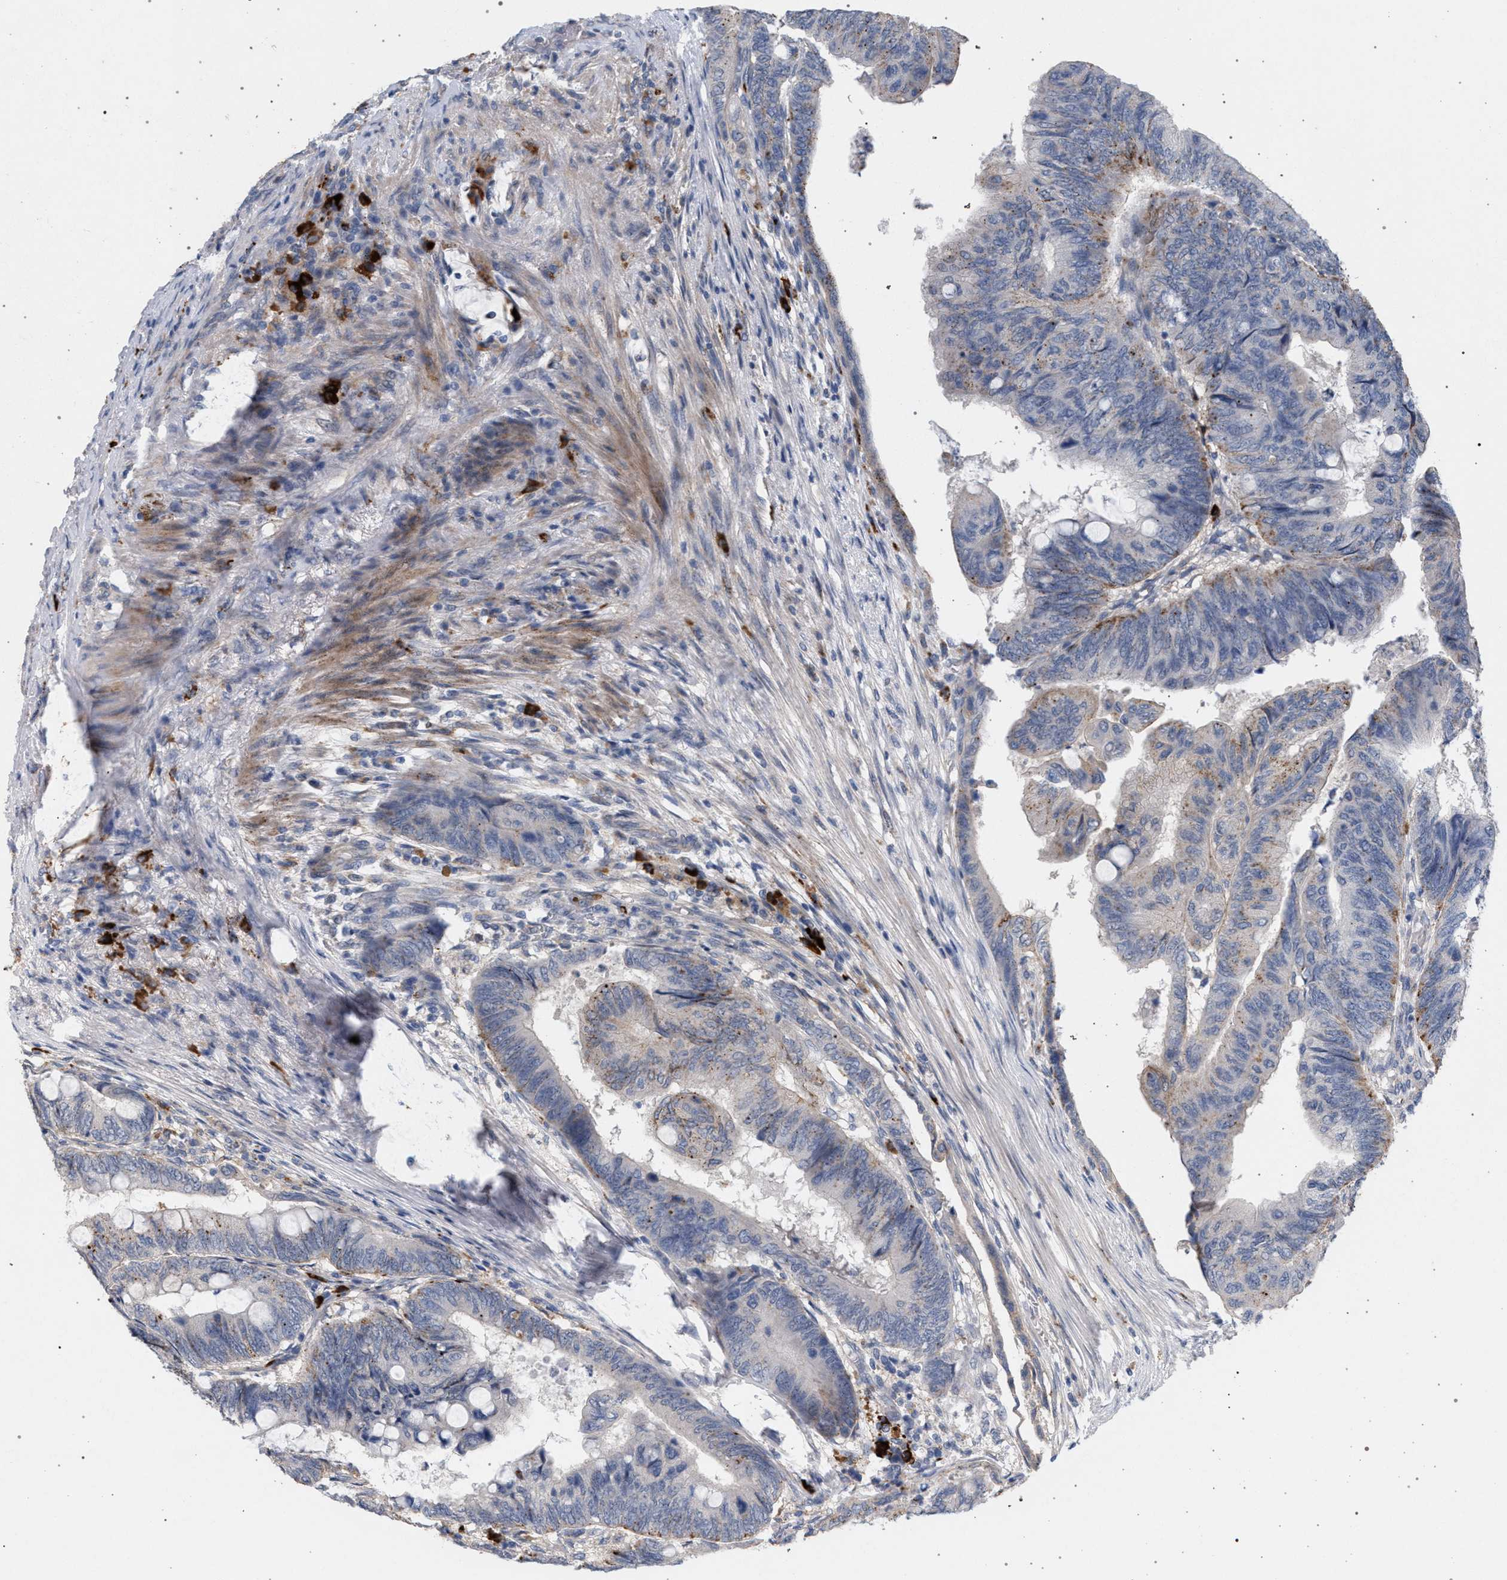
{"staining": {"intensity": "moderate", "quantity": "<25%", "location": "cytoplasmic/membranous"}, "tissue": "colorectal cancer", "cell_type": "Tumor cells", "image_type": "cancer", "snomed": [{"axis": "morphology", "description": "Normal tissue, NOS"}, {"axis": "morphology", "description": "Adenocarcinoma, NOS"}, {"axis": "topography", "description": "Rectum"}, {"axis": "topography", "description": "Peripheral nerve tissue"}], "caption": "Colorectal cancer was stained to show a protein in brown. There is low levels of moderate cytoplasmic/membranous expression in approximately <25% of tumor cells. (brown staining indicates protein expression, while blue staining denotes nuclei).", "gene": "MAMDC2", "patient": {"sex": "male", "age": 92}}